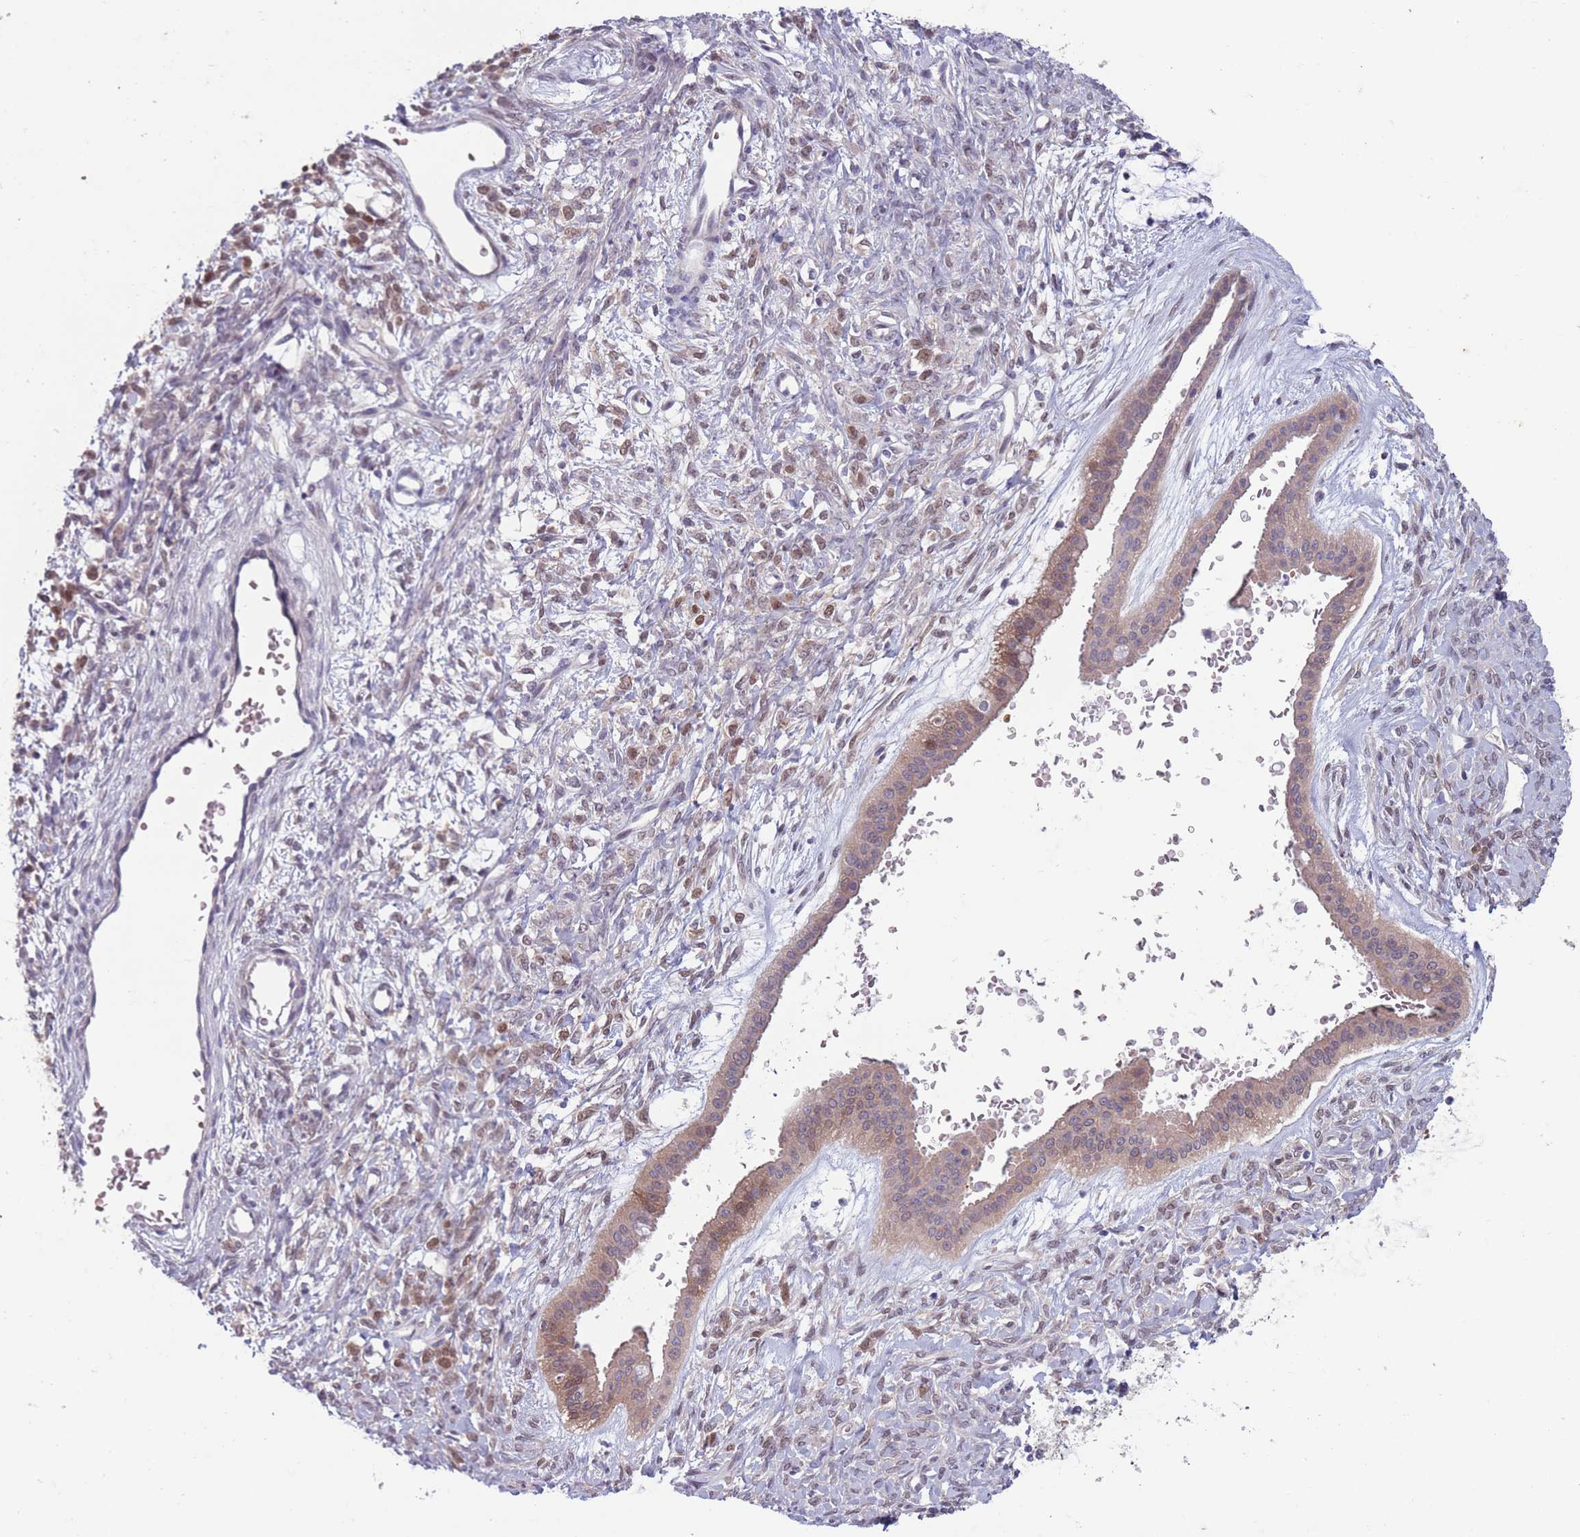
{"staining": {"intensity": "moderate", "quantity": ">75%", "location": "cytoplasmic/membranous,nuclear"}, "tissue": "ovarian cancer", "cell_type": "Tumor cells", "image_type": "cancer", "snomed": [{"axis": "morphology", "description": "Cystadenocarcinoma, mucinous, NOS"}, {"axis": "topography", "description": "Ovary"}], "caption": "Protein staining by immunohistochemistry exhibits moderate cytoplasmic/membranous and nuclear staining in approximately >75% of tumor cells in ovarian cancer.", "gene": "CLNS1A", "patient": {"sex": "female", "age": 73}}